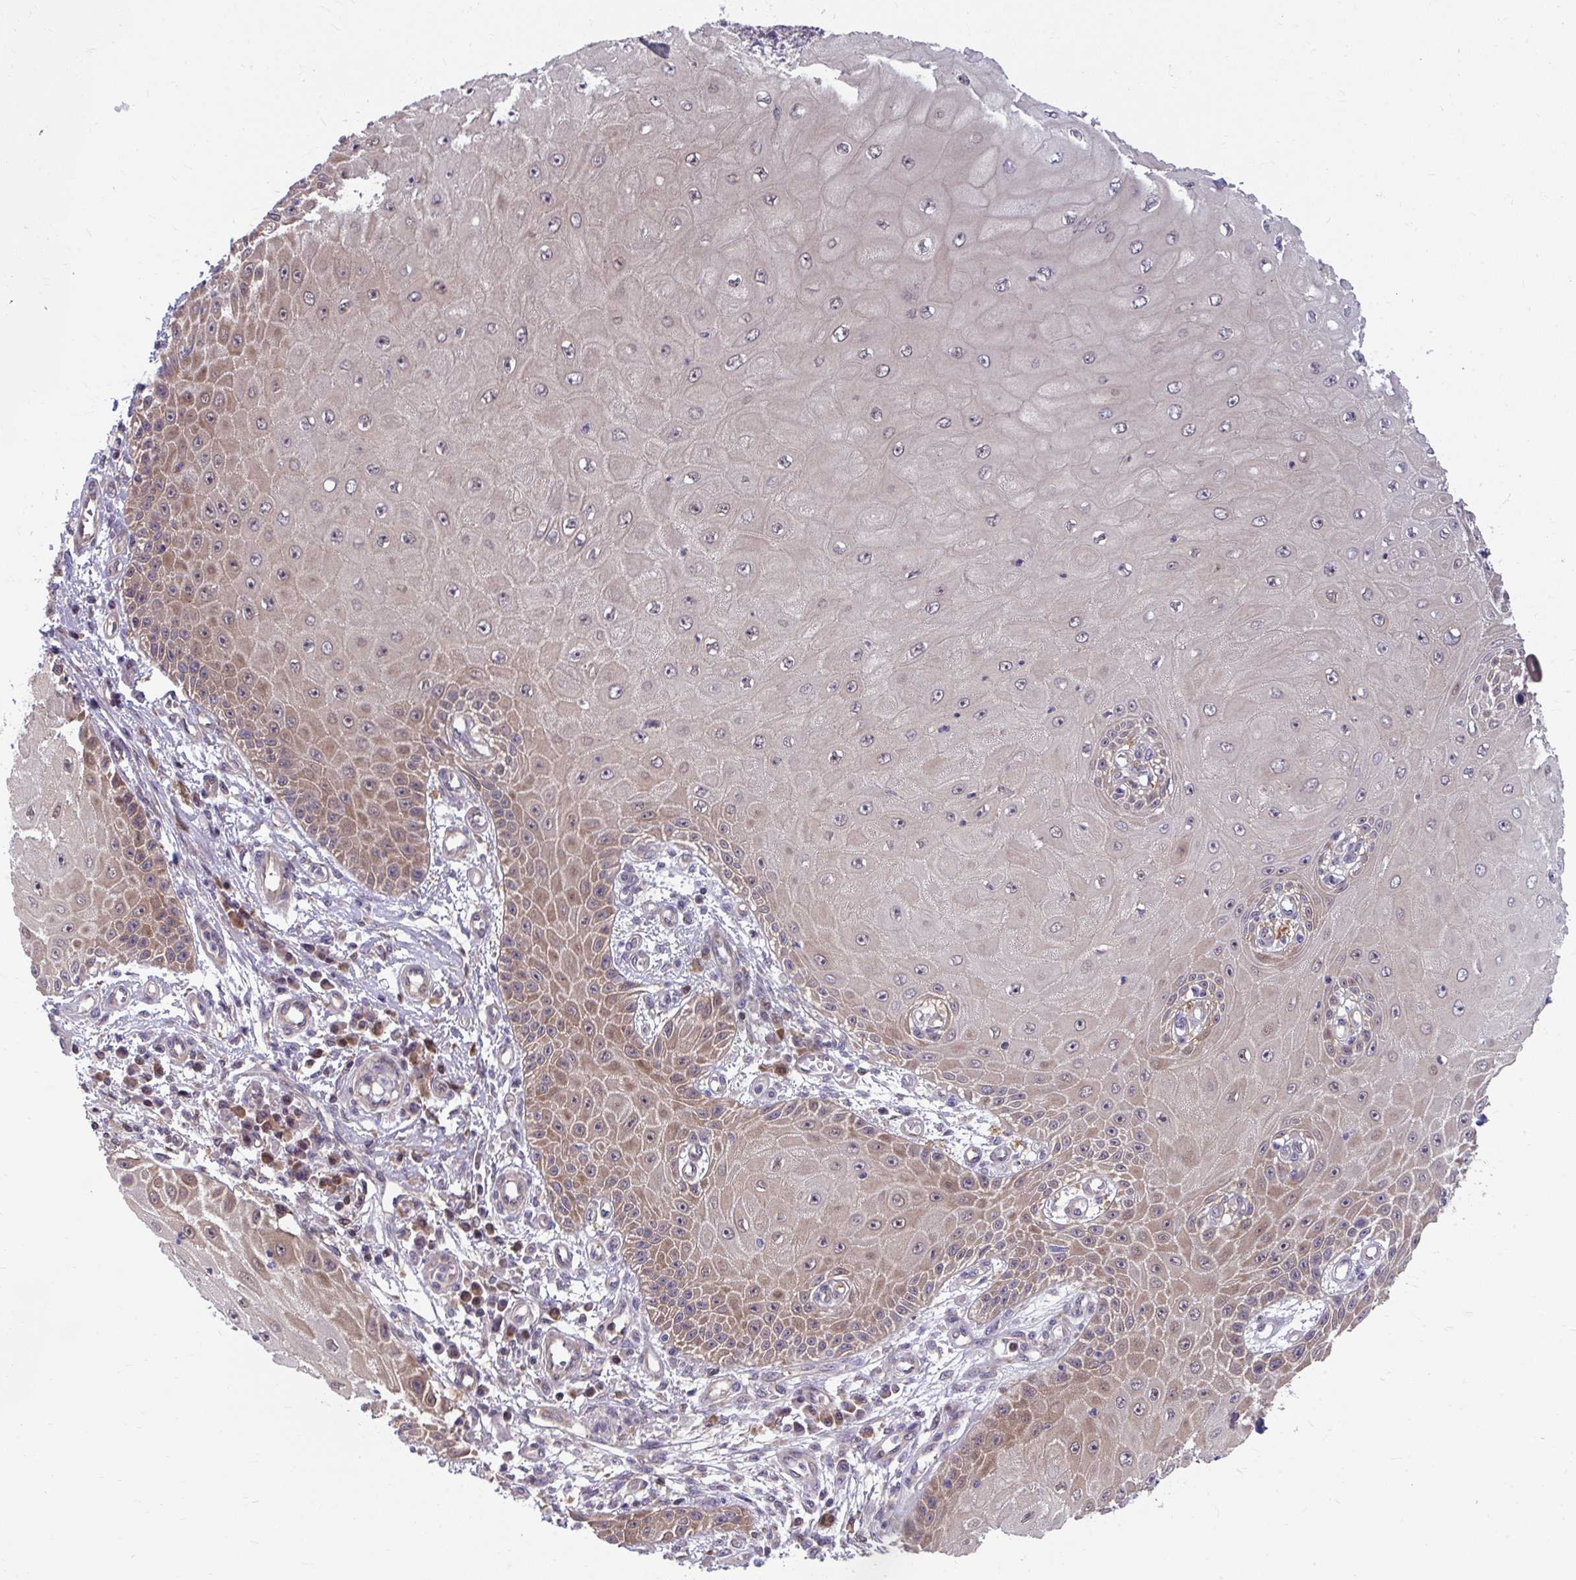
{"staining": {"intensity": "moderate", "quantity": "25%-75%", "location": "cytoplasmic/membranous"}, "tissue": "skin cancer", "cell_type": "Tumor cells", "image_type": "cancer", "snomed": [{"axis": "morphology", "description": "Squamous cell carcinoma, NOS"}, {"axis": "topography", "description": "Skin"}, {"axis": "topography", "description": "Vulva"}], "caption": "Moderate cytoplasmic/membranous positivity for a protein is appreciated in approximately 25%-75% of tumor cells of skin cancer (squamous cell carcinoma) using IHC.", "gene": "PCDHB7", "patient": {"sex": "female", "age": 44}}